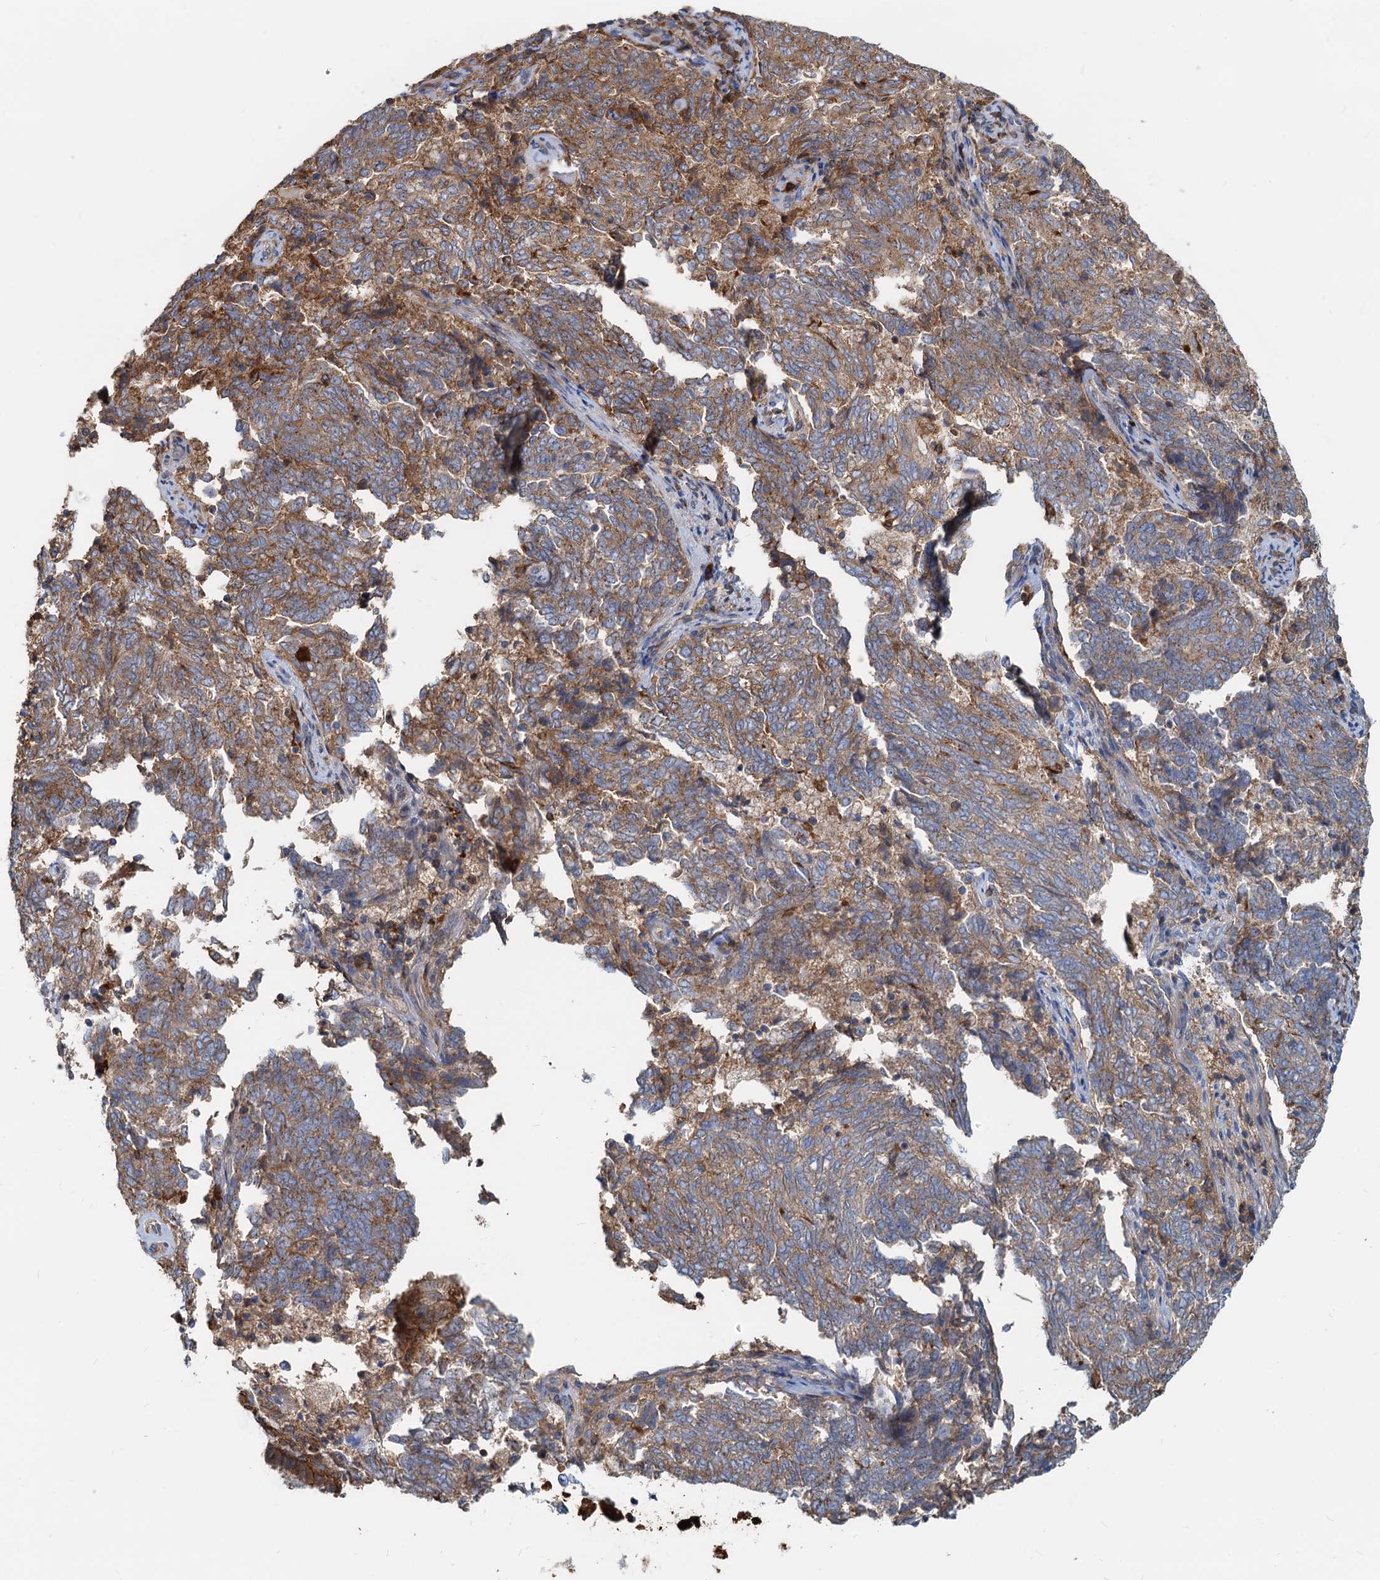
{"staining": {"intensity": "moderate", "quantity": ">75%", "location": "cytoplasmic/membranous"}, "tissue": "endometrial cancer", "cell_type": "Tumor cells", "image_type": "cancer", "snomed": [{"axis": "morphology", "description": "Adenocarcinoma, NOS"}, {"axis": "topography", "description": "Endometrium"}], "caption": "A medium amount of moderate cytoplasmic/membranous expression is identified in about >75% of tumor cells in endometrial cancer tissue.", "gene": "LNX2", "patient": {"sex": "female", "age": 80}}